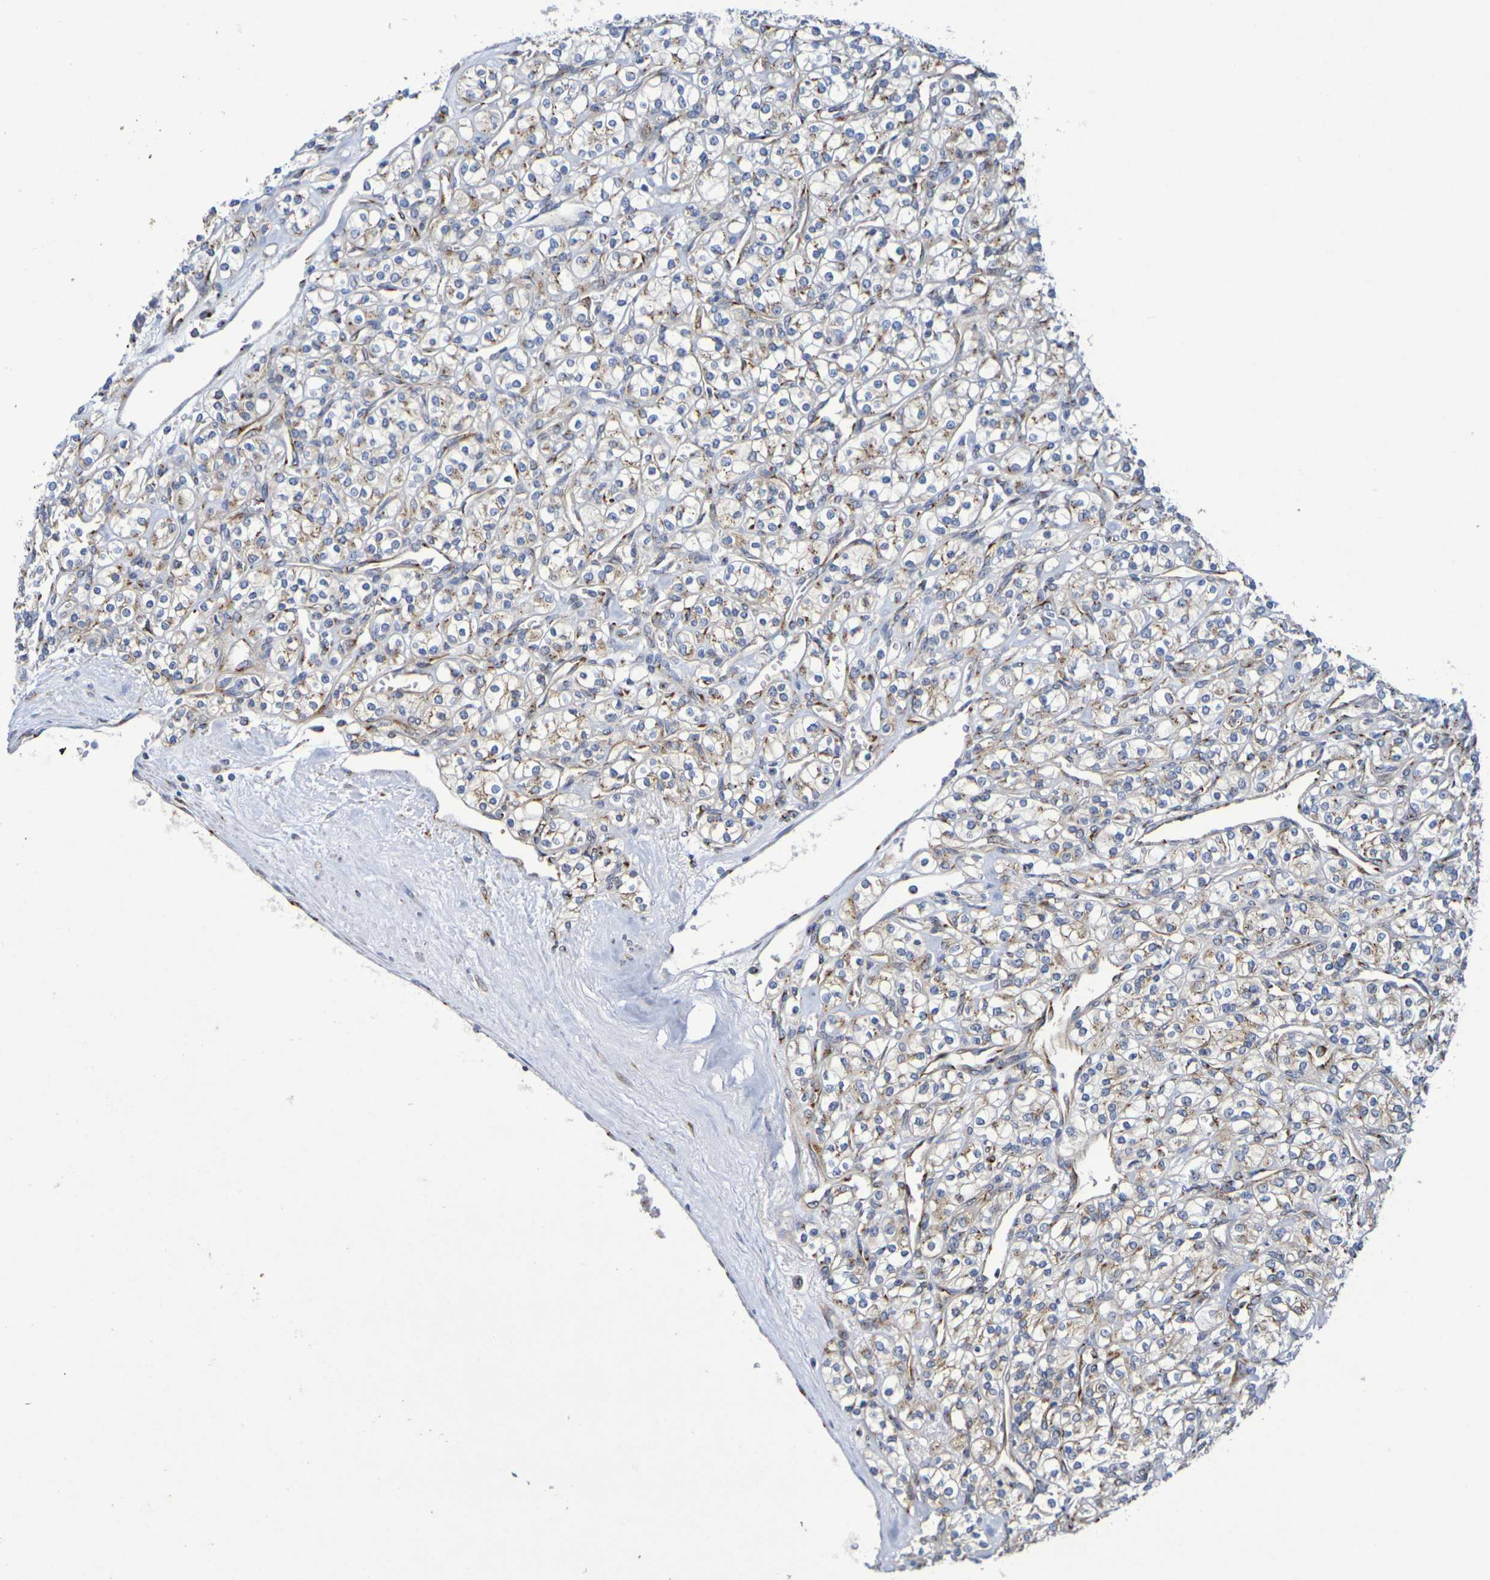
{"staining": {"intensity": "weak", "quantity": ">75%", "location": "cytoplasmic/membranous"}, "tissue": "renal cancer", "cell_type": "Tumor cells", "image_type": "cancer", "snomed": [{"axis": "morphology", "description": "Adenocarcinoma, NOS"}, {"axis": "topography", "description": "Kidney"}], "caption": "Protein expression analysis of human renal cancer reveals weak cytoplasmic/membranous staining in about >75% of tumor cells.", "gene": "DCP2", "patient": {"sex": "male", "age": 77}}